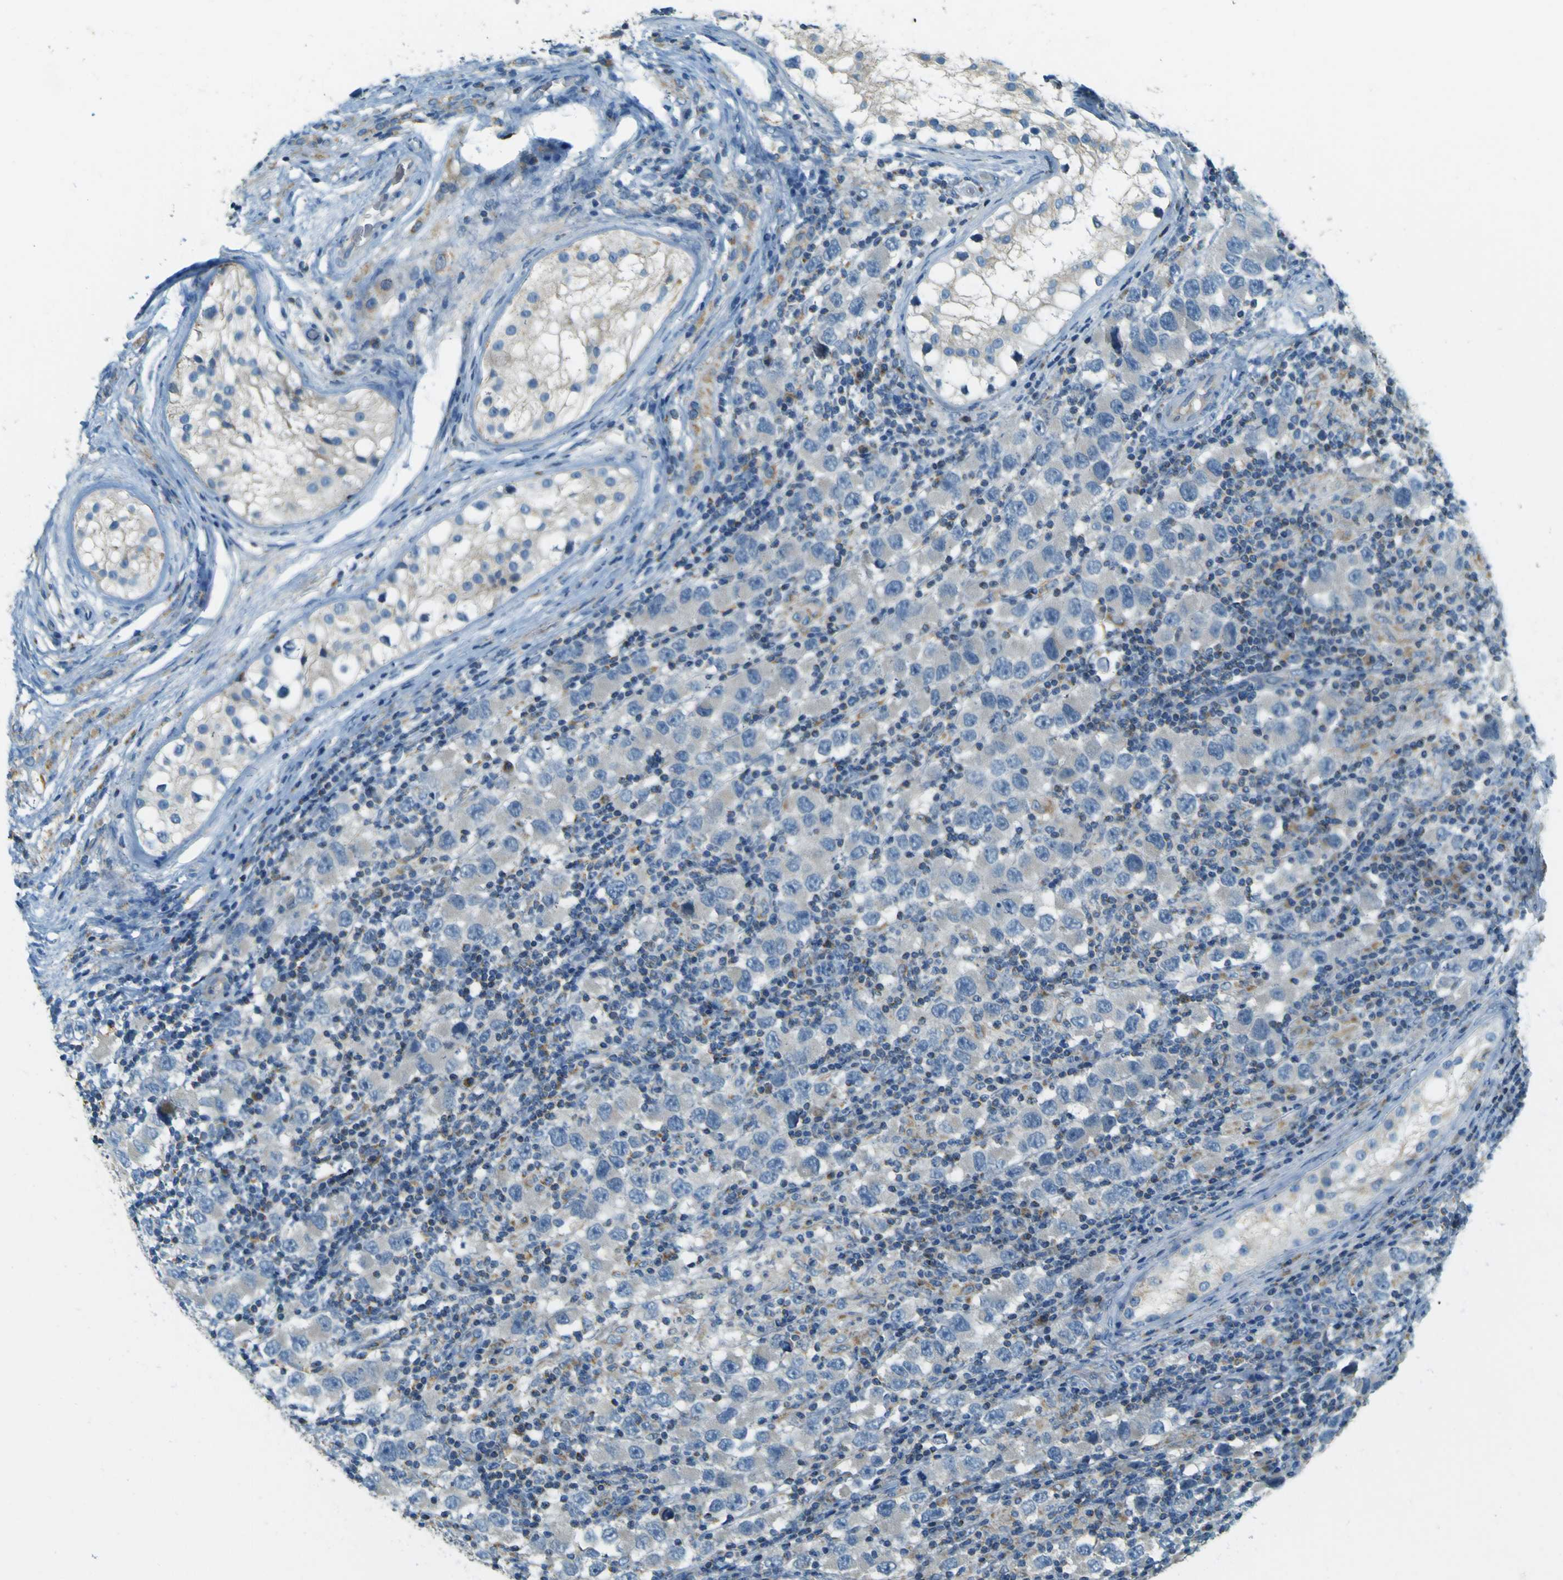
{"staining": {"intensity": "negative", "quantity": "none", "location": "none"}, "tissue": "testis cancer", "cell_type": "Tumor cells", "image_type": "cancer", "snomed": [{"axis": "morphology", "description": "Carcinoma, Embryonal, NOS"}, {"axis": "topography", "description": "Testis"}], "caption": "Immunohistochemistry (IHC) micrograph of human embryonal carcinoma (testis) stained for a protein (brown), which shows no staining in tumor cells.", "gene": "FKTN", "patient": {"sex": "male", "age": 21}}